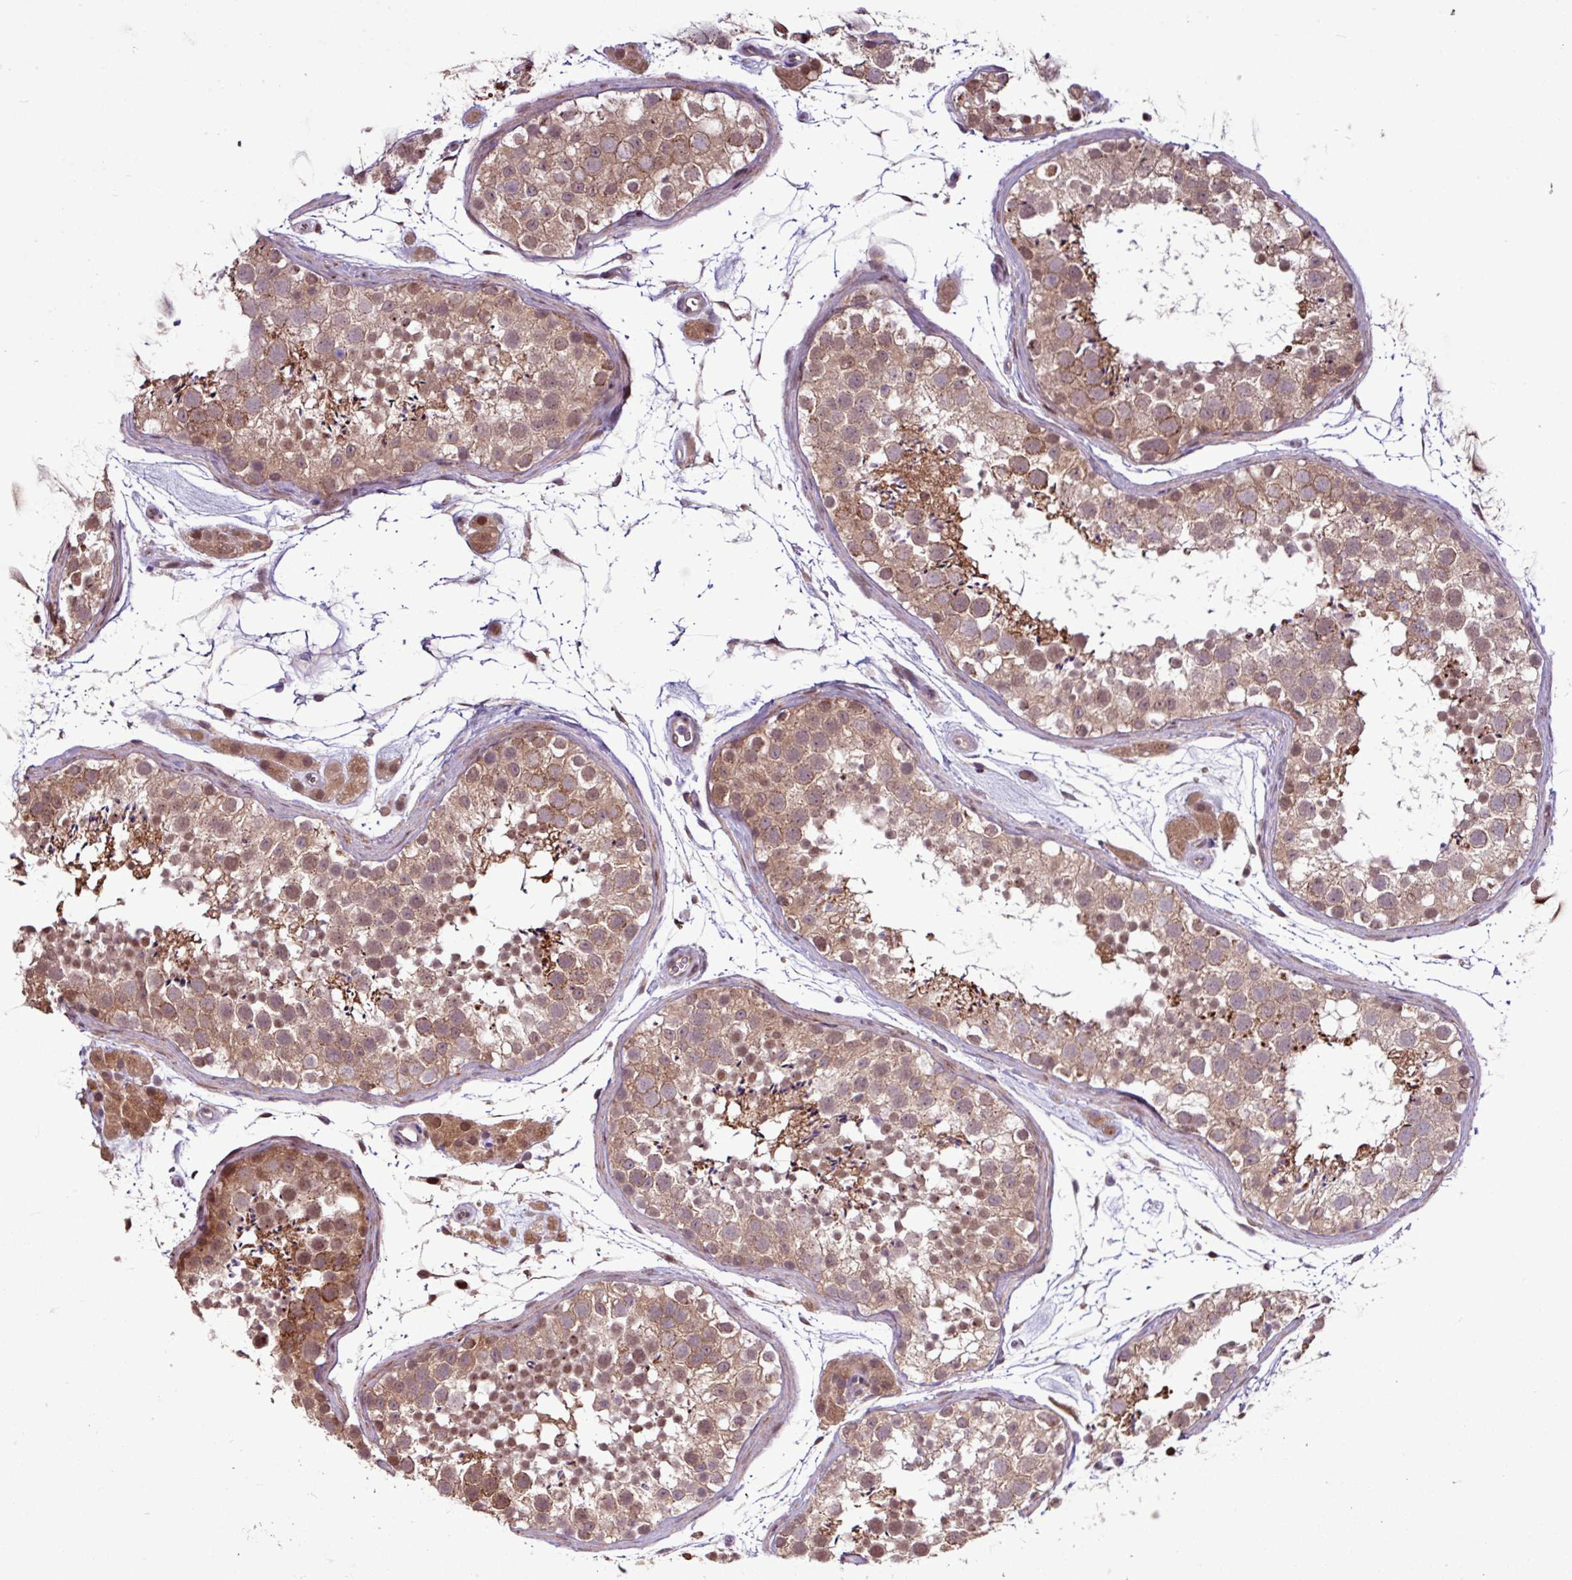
{"staining": {"intensity": "moderate", "quantity": ">75%", "location": "cytoplasmic/membranous,nuclear"}, "tissue": "testis", "cell_type": "Cells in seminiferous ducts", "image_type": "normal", "snomed": [{"axis": "morphology", "description": "Normal tissue, NOS"}, {"axis": "topography", "description": "Testis"}], "caption": "Immunohistochemical staining of unremarkable testis shows moderate cytoplasmic/membranous,nuclear protein expression in about >75% of cells in seminiferous ducts. The staining is performed using DAB brown chromogen to label protein expression. The nuclei are counter-stained blue using hematoxylin.", "gene": "SKIC2", "patient": {"sex": "male", "age": 41}}